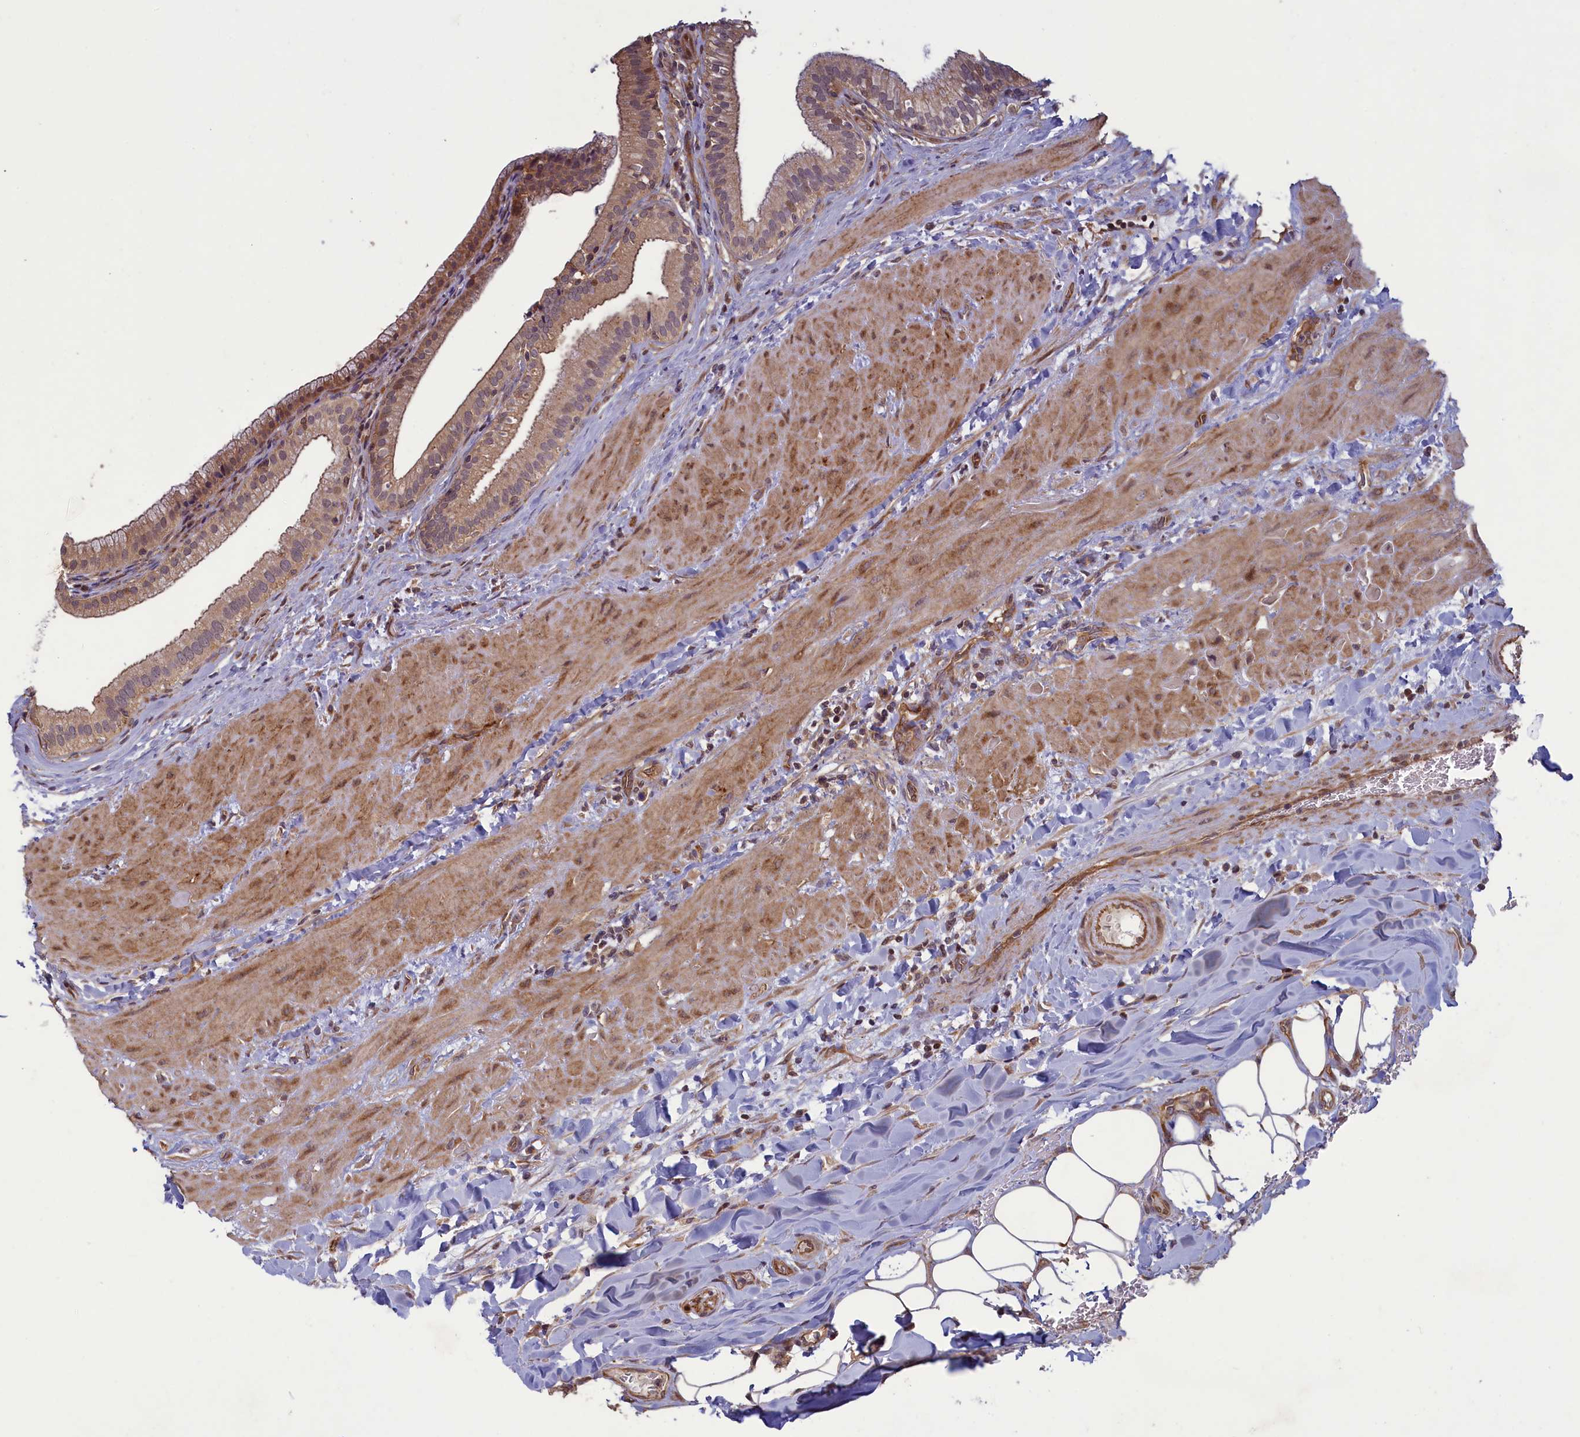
{"staining": {"intensity": "weak", "quantity": ">75%", "location": "cytoplasmic/membranous"}, "tissue": "gallbladder", "cell_type": "Glandular cells", "image_type": "normal", "snomed": [{"axis": "morphology", "description": "Normal tissue, NOS"}, {"axis": "topography", "description": "Gallbladder"}], "caption": "A histopathology image showing weak cytoplasmic/membranous expression in approximately >75% of glandular cells in unremarkable gallbladder, as visualized by brown immunohistochemical staining.", "gene": "CIAO2B", "patient": {"sex": "male", "age": 24}}